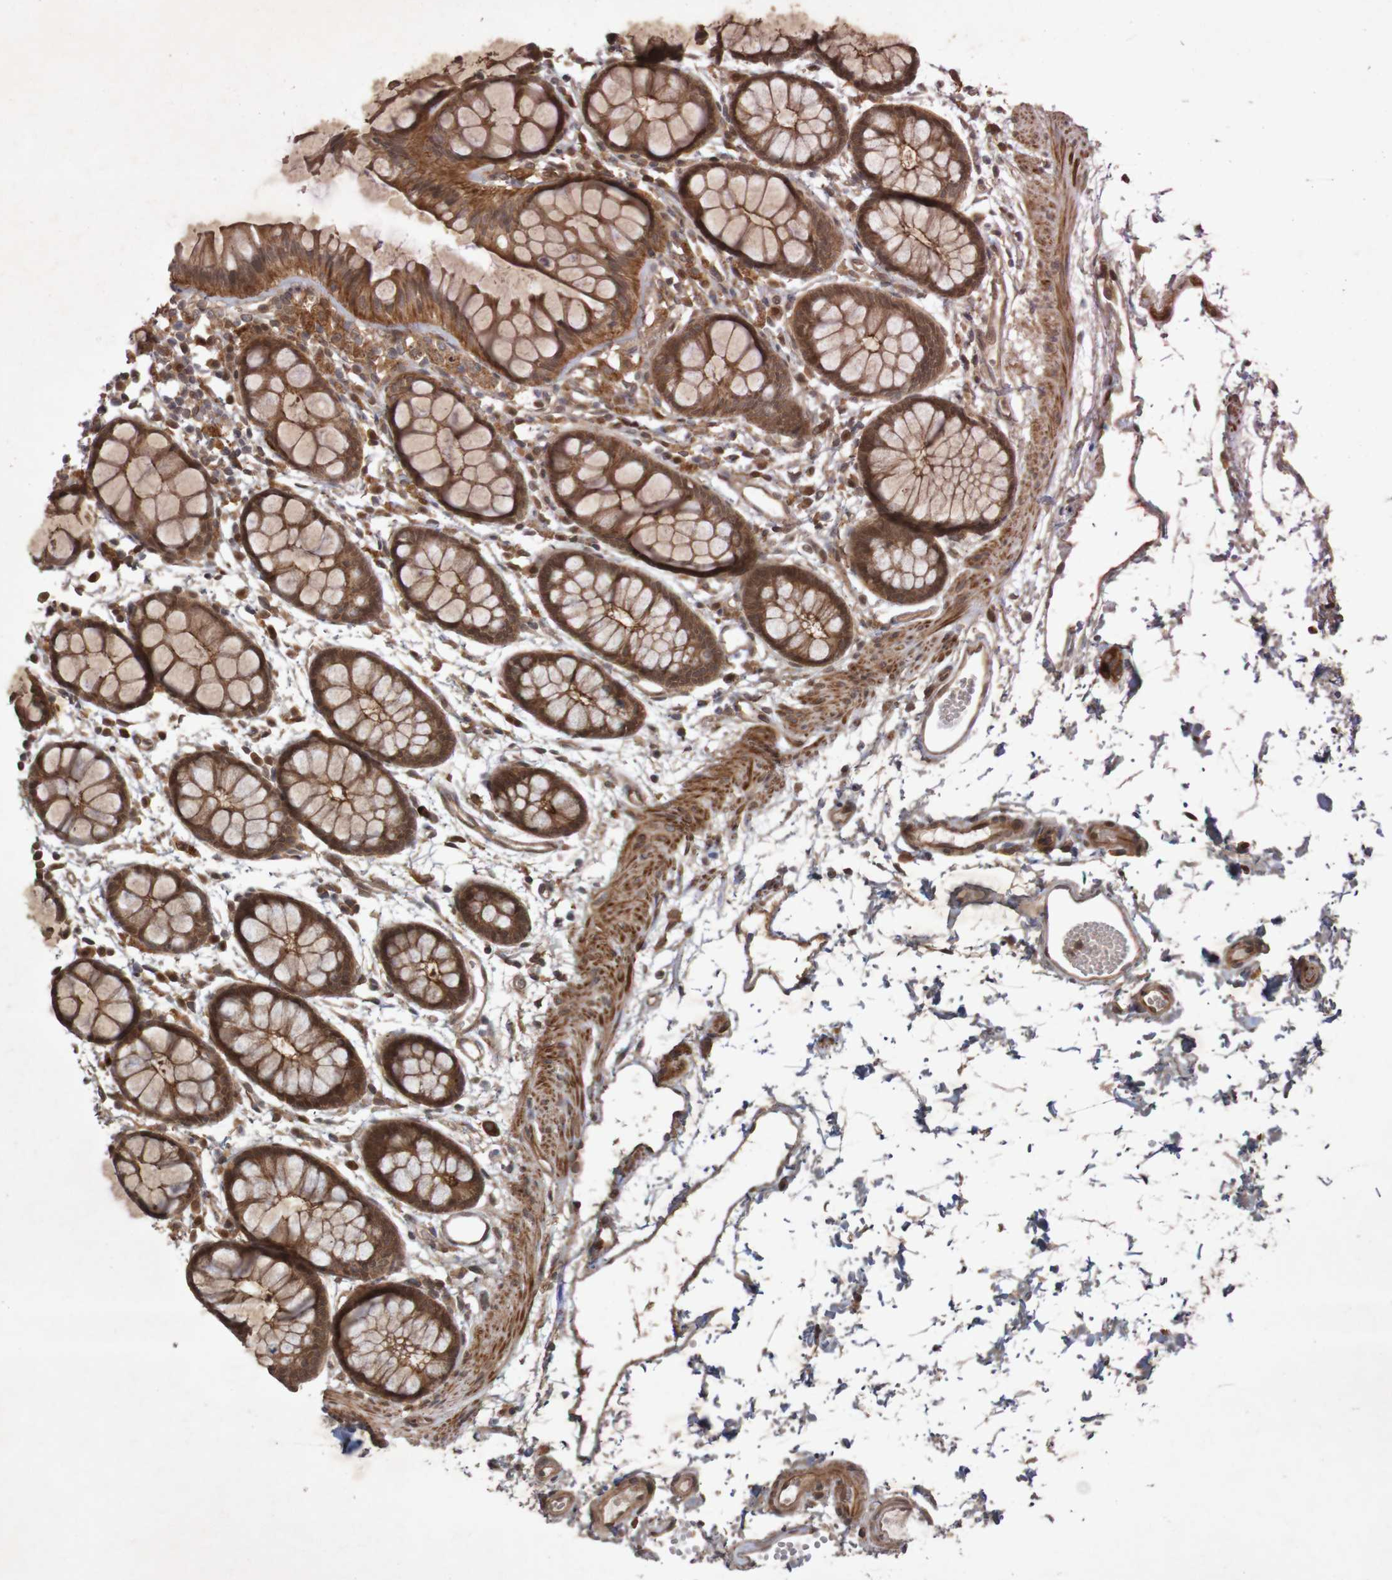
{"staining": {"intensity": "strong", "quantity": ">75%", "location": "cytoplasmic/membranous"}, "tissue": "rectum", "cell_type": "Glandular cells", "image_type": "normal", "snomed": [{"axis": "morphology", "description": "Normal tissue, NOS"}, {"axis": "topography", "description": "Rectum"}], "caption": "Rectum stained with DAB IHC displays high levels of strong cytoplasmic/membranous expression in about >75% of glandular cells. Using DAB (3,3'-diaminobenzidine) (brown) and hematoxylin (blue) stains, captured at high magnification using brightfield microscopy.", "gene": "ARHGEF11", "patient": {"sex": "female", "age": 66}}